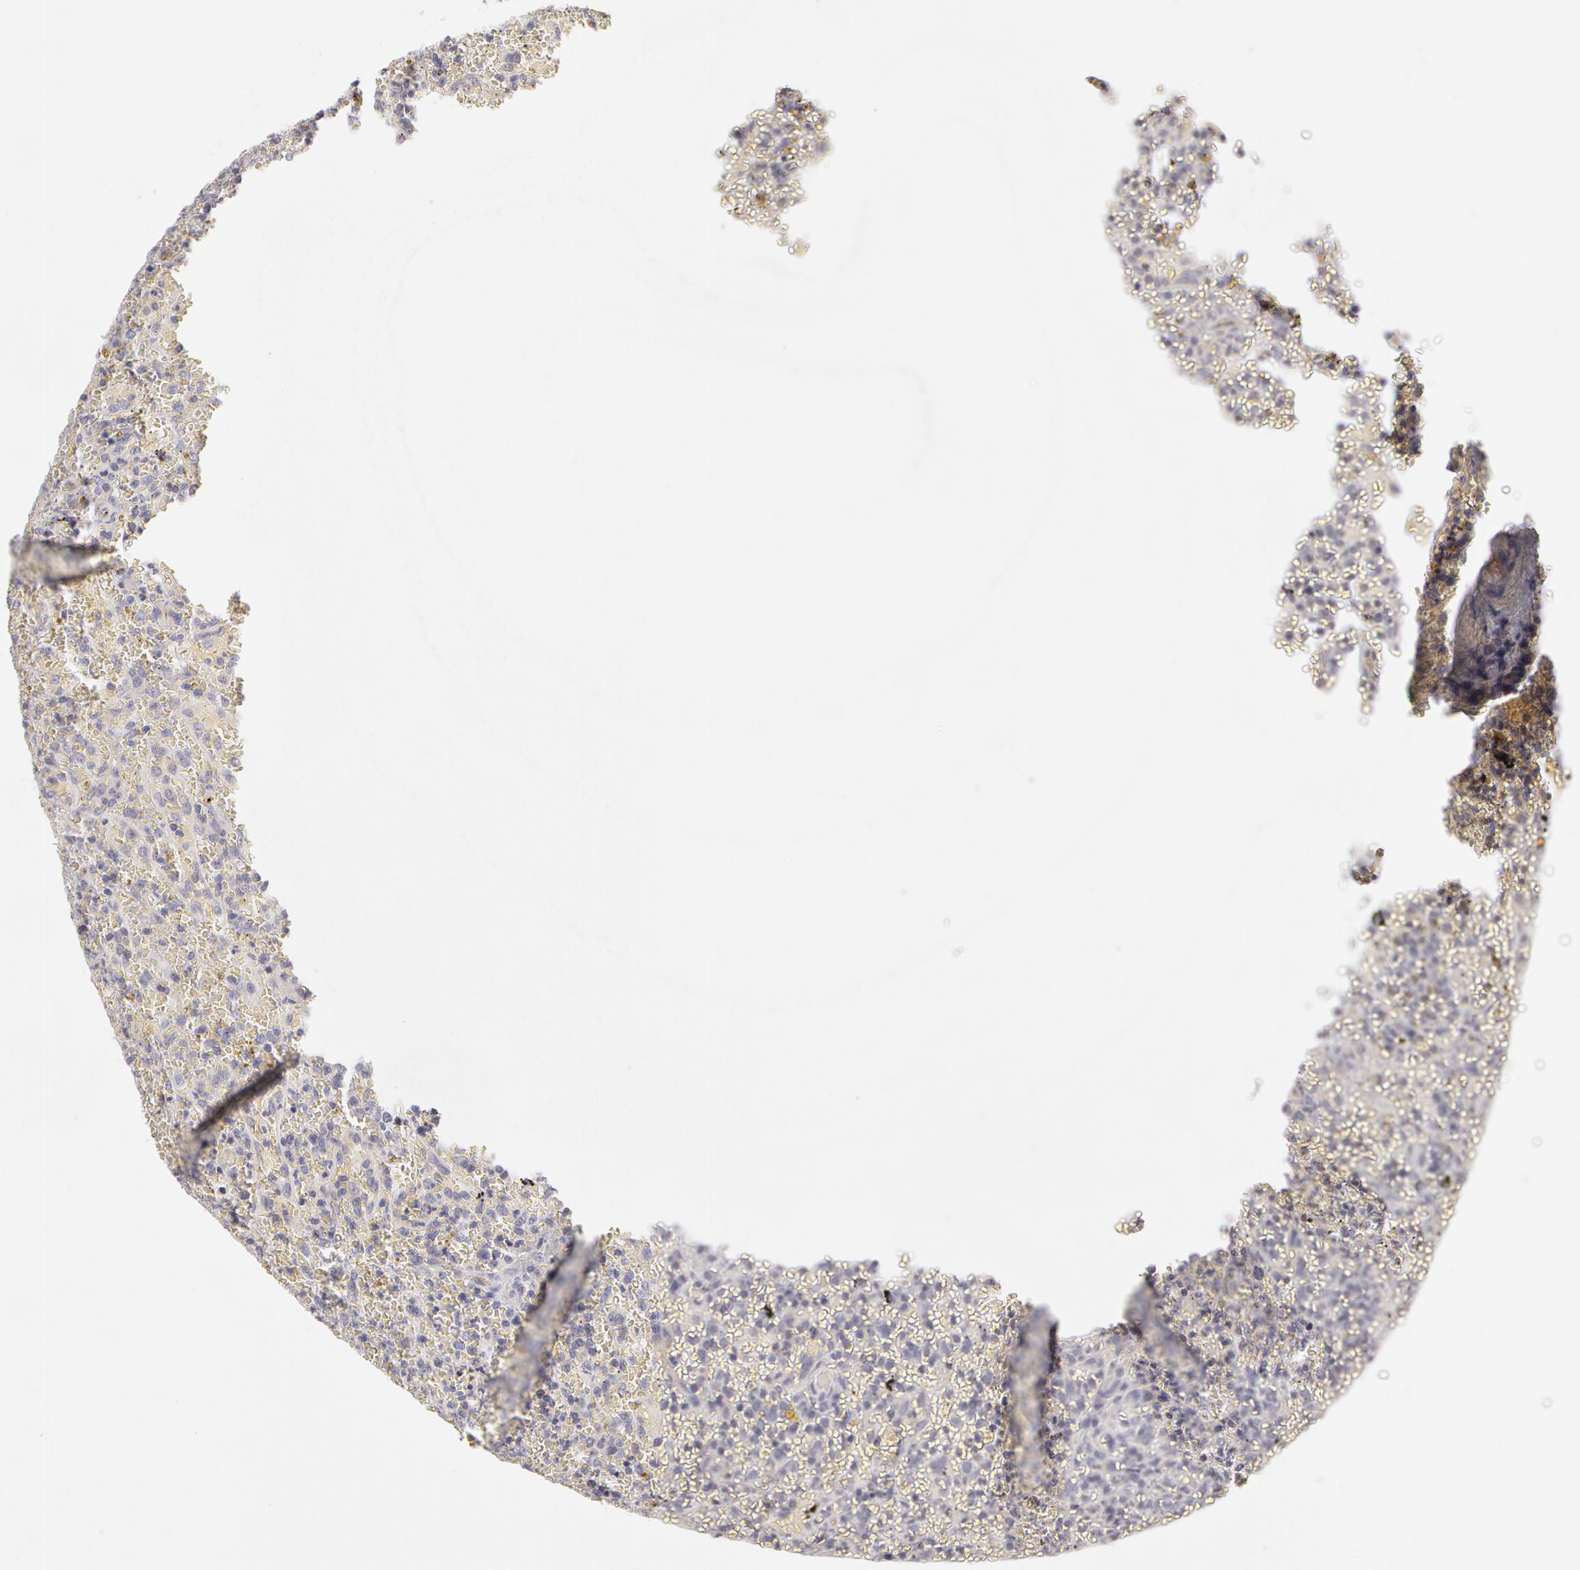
{"staining": {"intensity": "negative", "quantity": "none", "location": "none"}, "tissue": "lymphoma", "cell_type": "Tumor cells", "image_type": "cancer", "snomed": [{"axis": "morphology", "description": "Malignant lymphoma, non-Hodgkin's type, High grade"}, {"axis": "topography", "description": "Spleen"}, {"axis": "topography", "description": "Lymph node"}], "caption": "IHC image of lymphoma stained for a protein (brown), which displays no staining in tumor cells.", "gene": "ABCB1", "patient": {"sex": "female", "age": 70}}